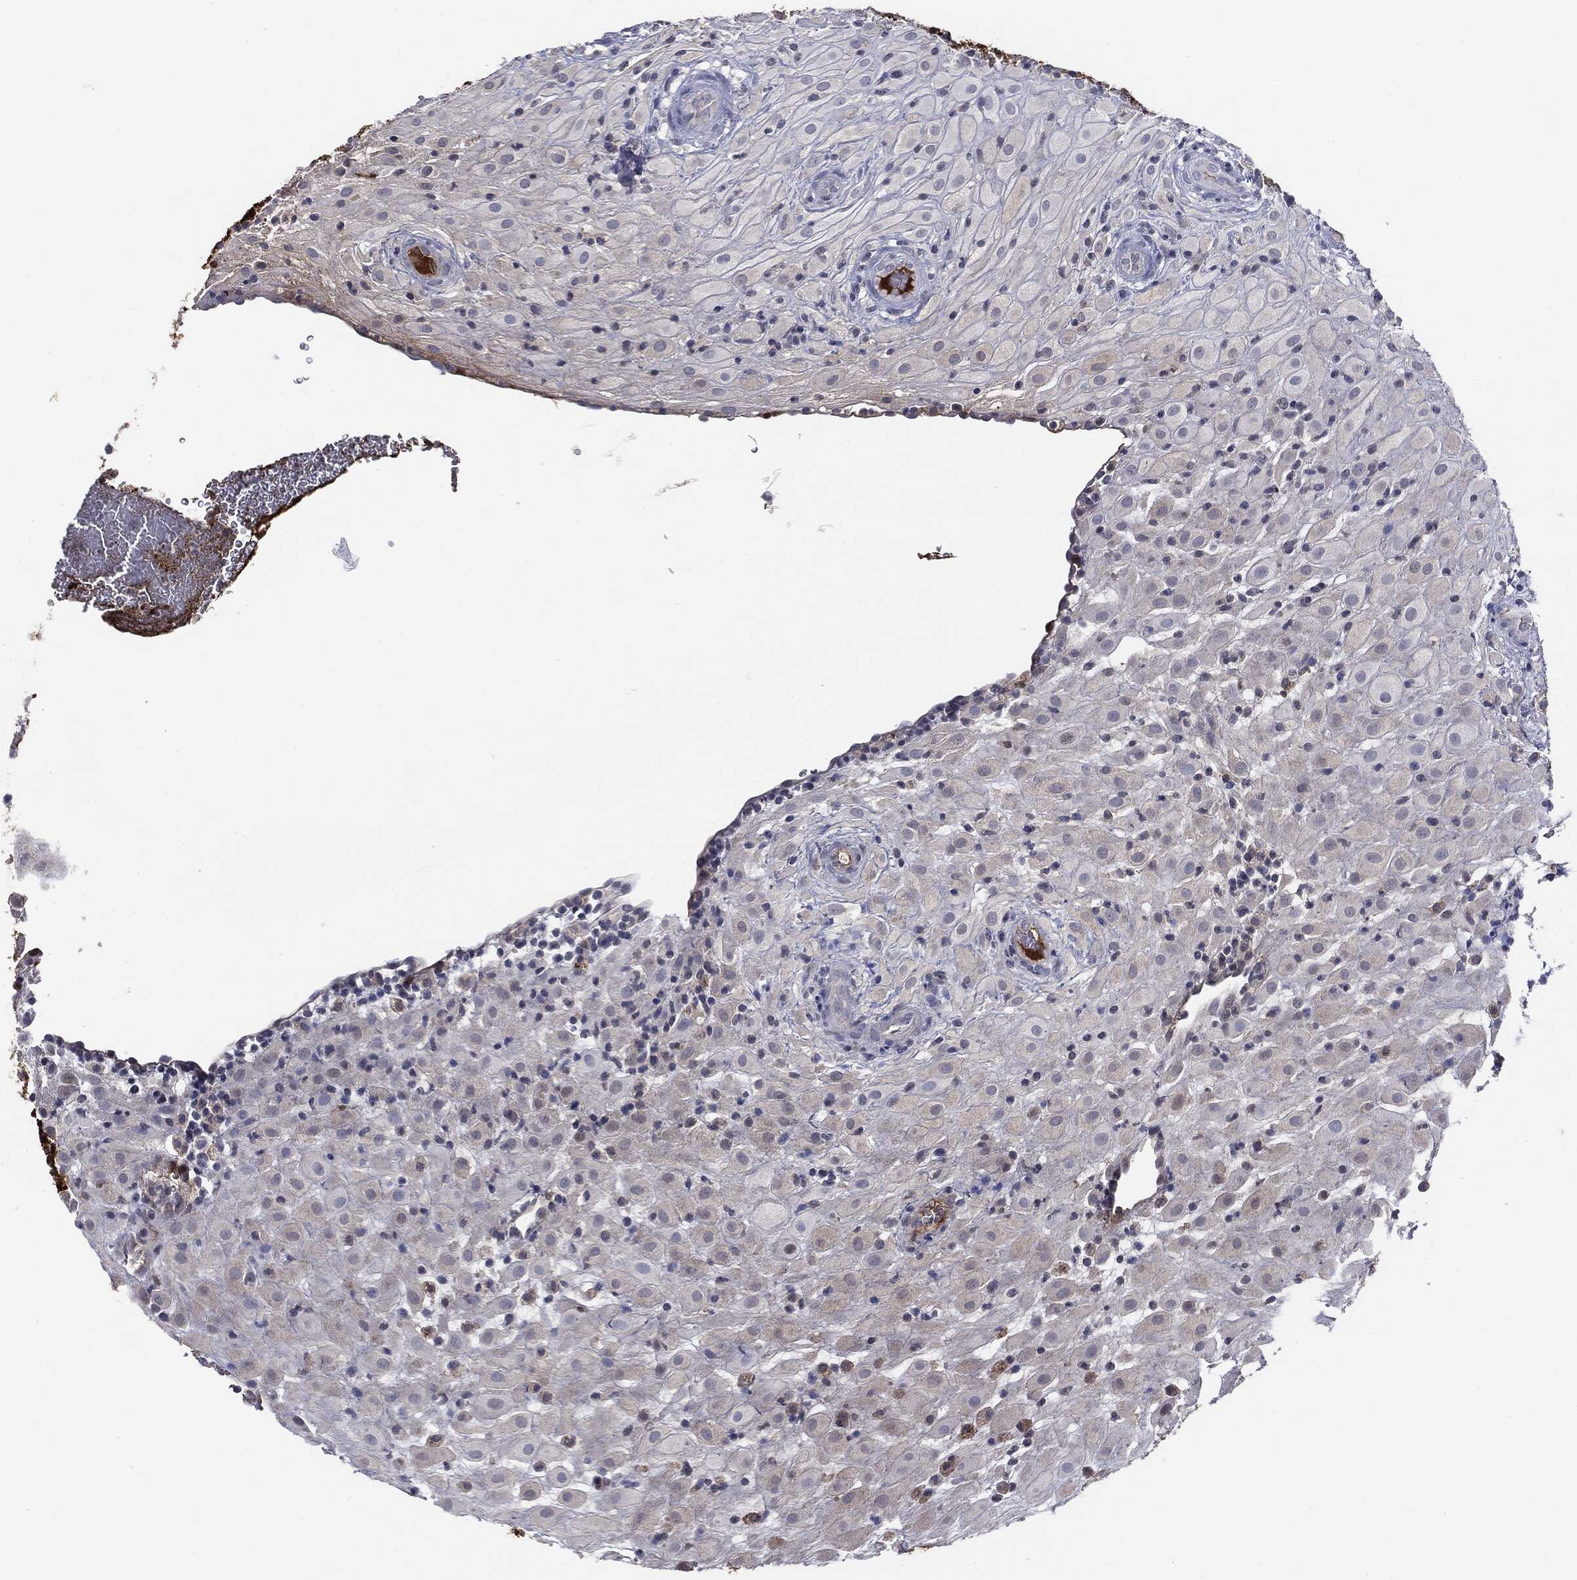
{"staining": {"intensity": "negative", "quantity": "none", "location": "none"}, "tissue": "placenta", "cell_type": "Decidual cells", "image_type": "normal", "snomed": [{"axis": "morphology", "description": "Normal tissue, NOS"}, {"axis": "topography", "description": "Placenta"}], "caption": "Immunohistochemistry (IHC) micrograph of normal human placenta stained for a protein (brown), which demonstrates no staining in decidual cells.", "gene": "CGB1", "patient": {"sex": "female", "age": 19}}